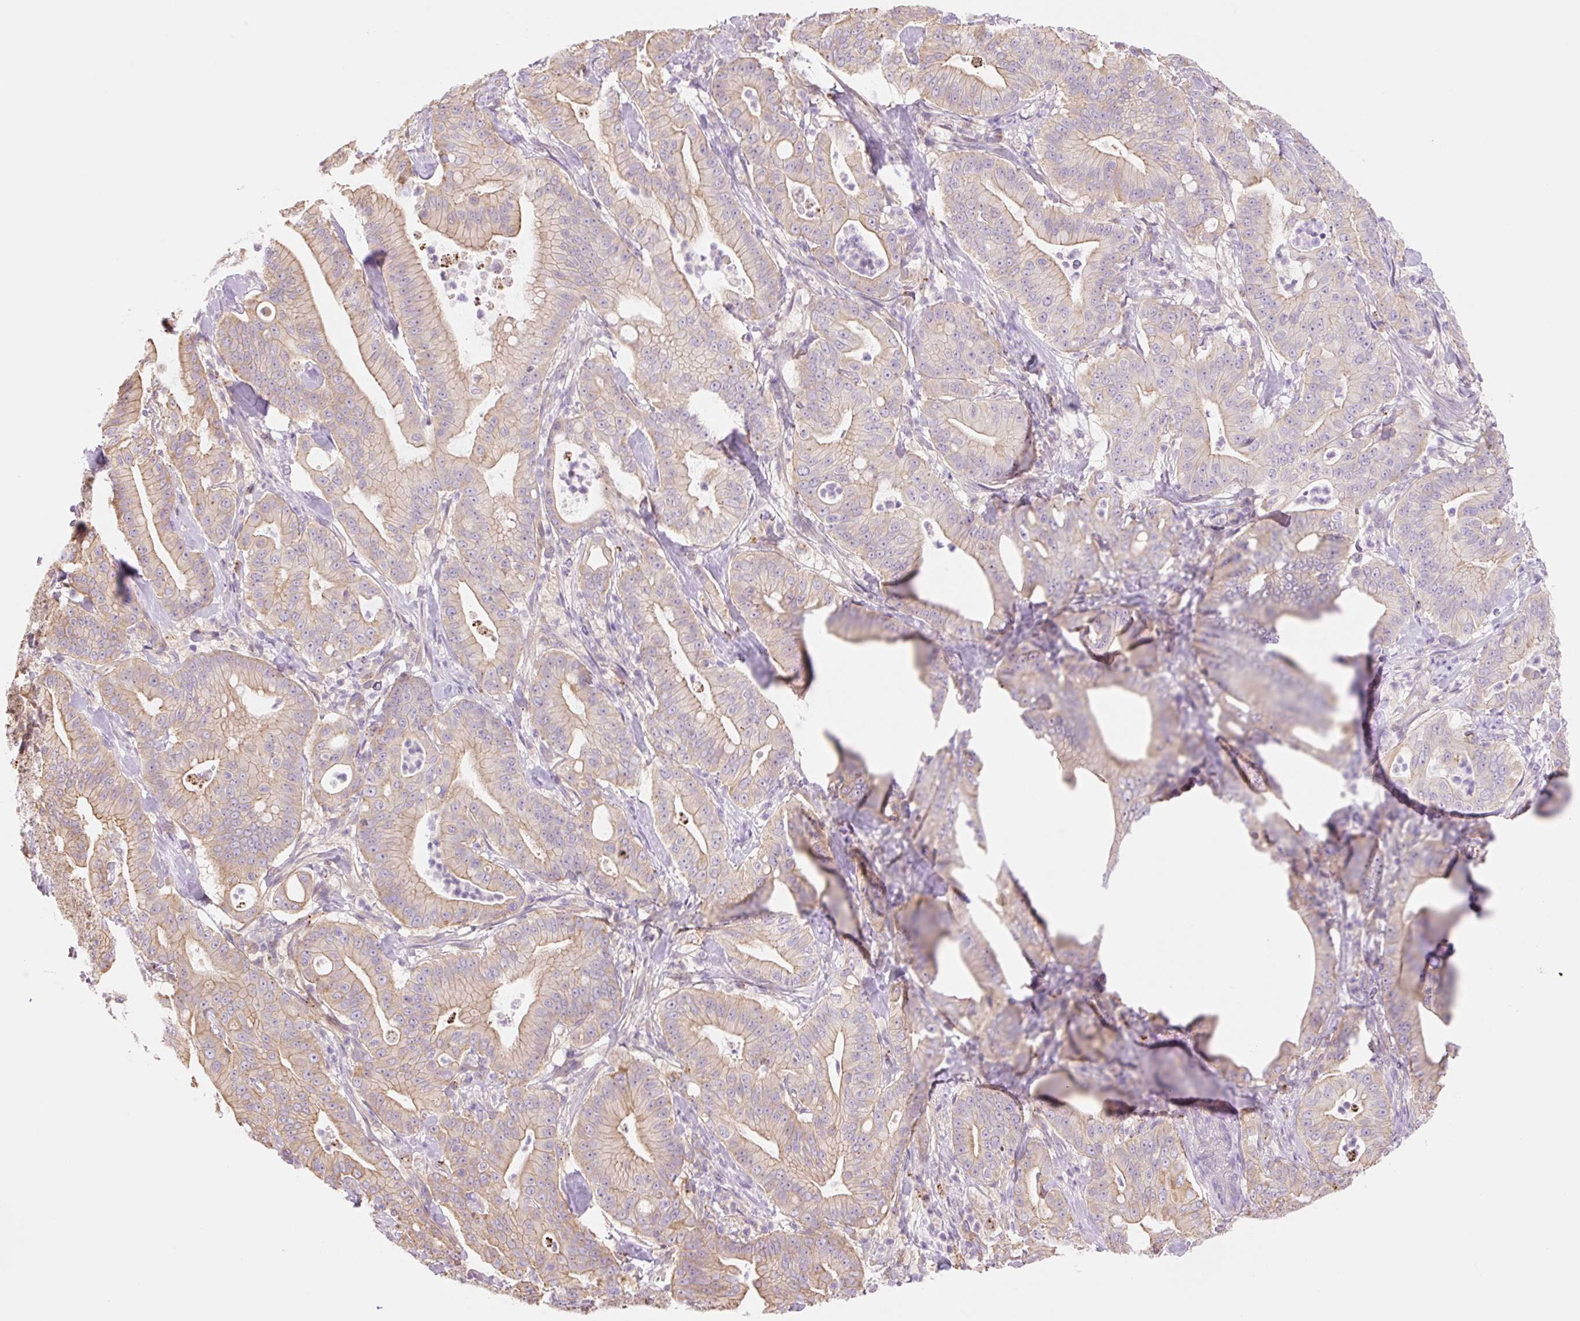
{"staining": {"intensity": "moderate", "quantity": ">75%", "location": "cytoplasmic/membranous"}, "tissue": "pancreatic cancer", "cell_type": "Tumor cells", "image_type": "cancer", "snomed": [{"axis": "morphology", "description": "Adenocarcinoma, NOS"}, {"axis": "topography", "description": "Pancreas"}], "caption": "Pancreatic adenocarcinoma was stained to show a protein in brown. There is medium levels of moderate cytoplasmic/membranous positivity in about >75% of tumor cells.", "gene": "NLRP5", "patient": {"sex": "male", "age": 71}}